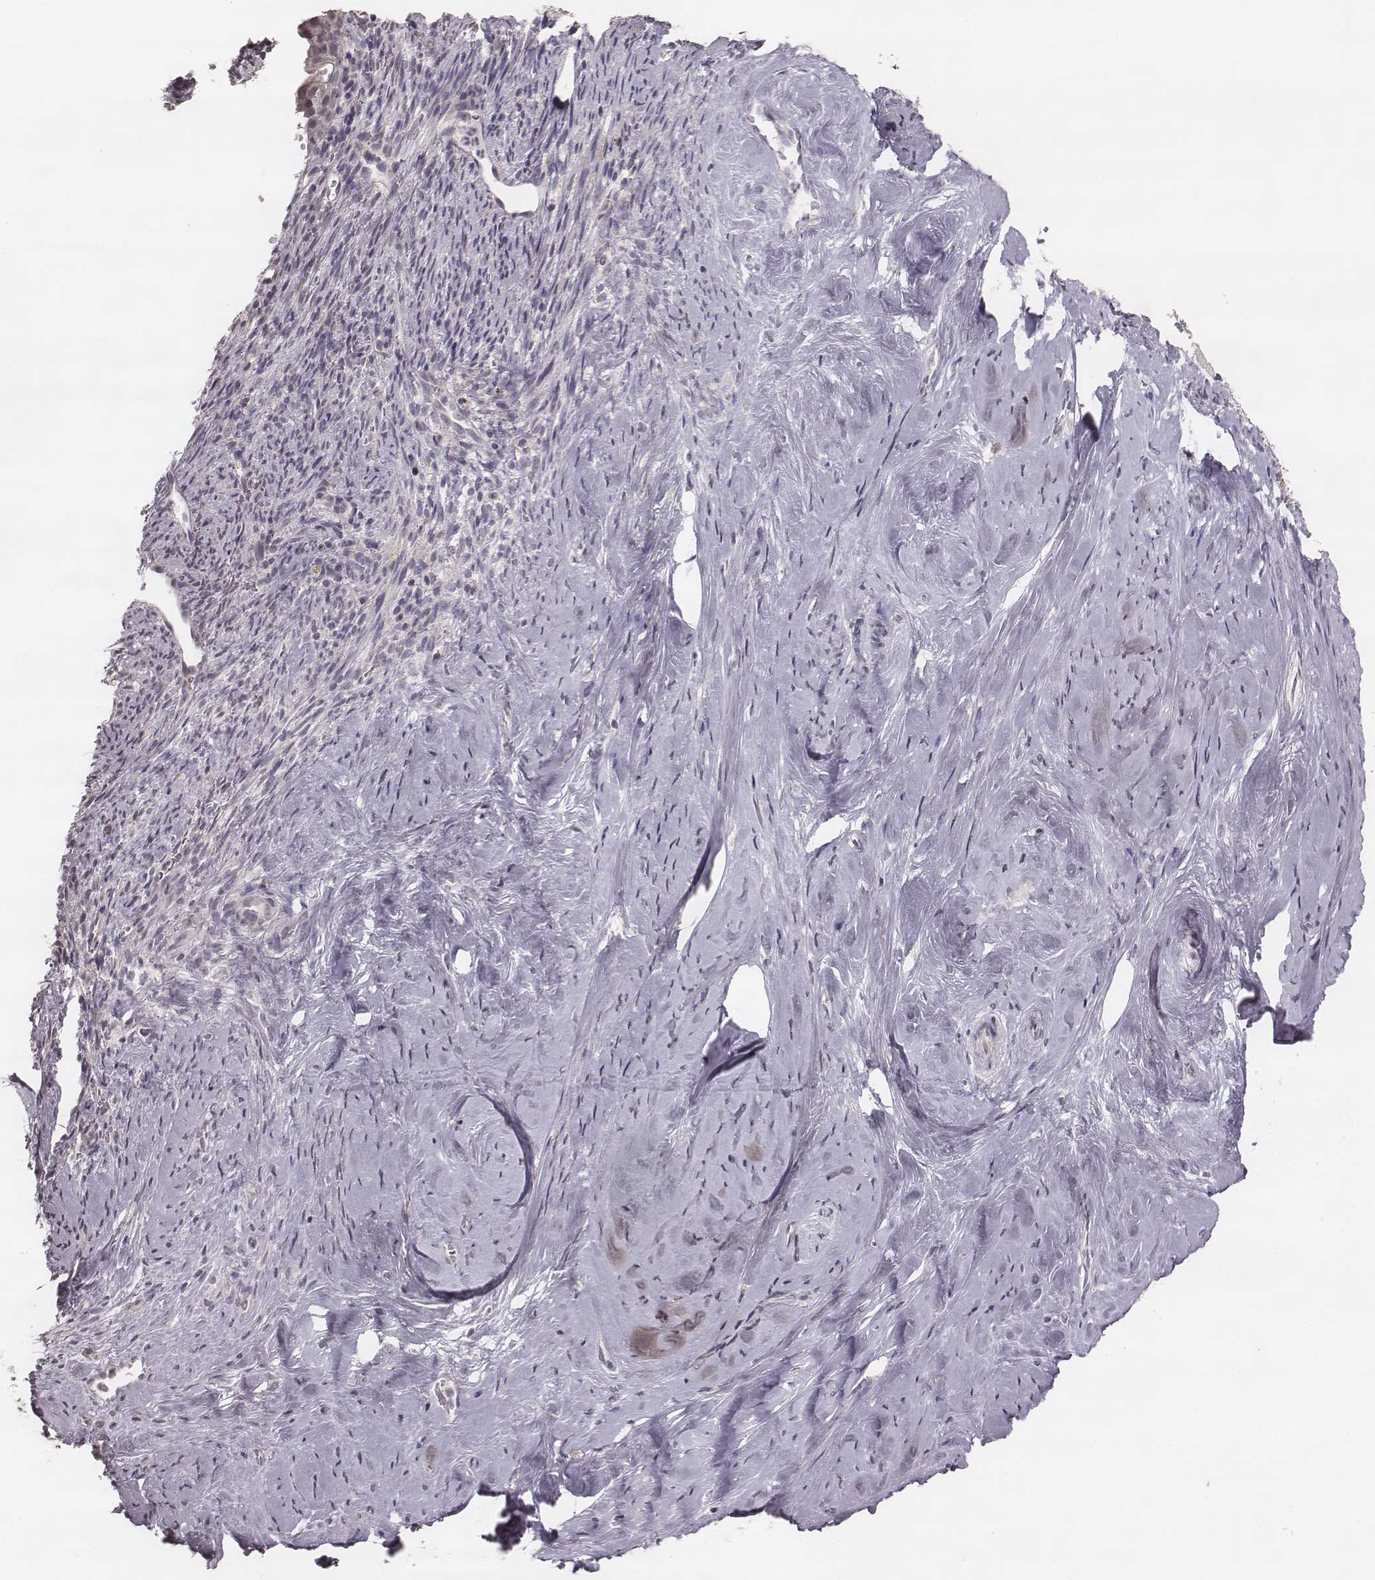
{"staining": {"intensity": "negative", "quantity": "none", "location": "none"}, "tissue": "cervical cancer", "cell_type": "Tumor cells", "image_type": "cancer", "snomed": [{"axis": "morphology", "description": "Squamous cell carcinoma, NOS"}, {"axis": "topography", "description": "Cervix"}], "caption": "Protein analysis of cervical cancer displays no significant staining in tumor cells.", "gene": "LY6K", "patient": {"sex": "female", "age": 51}}